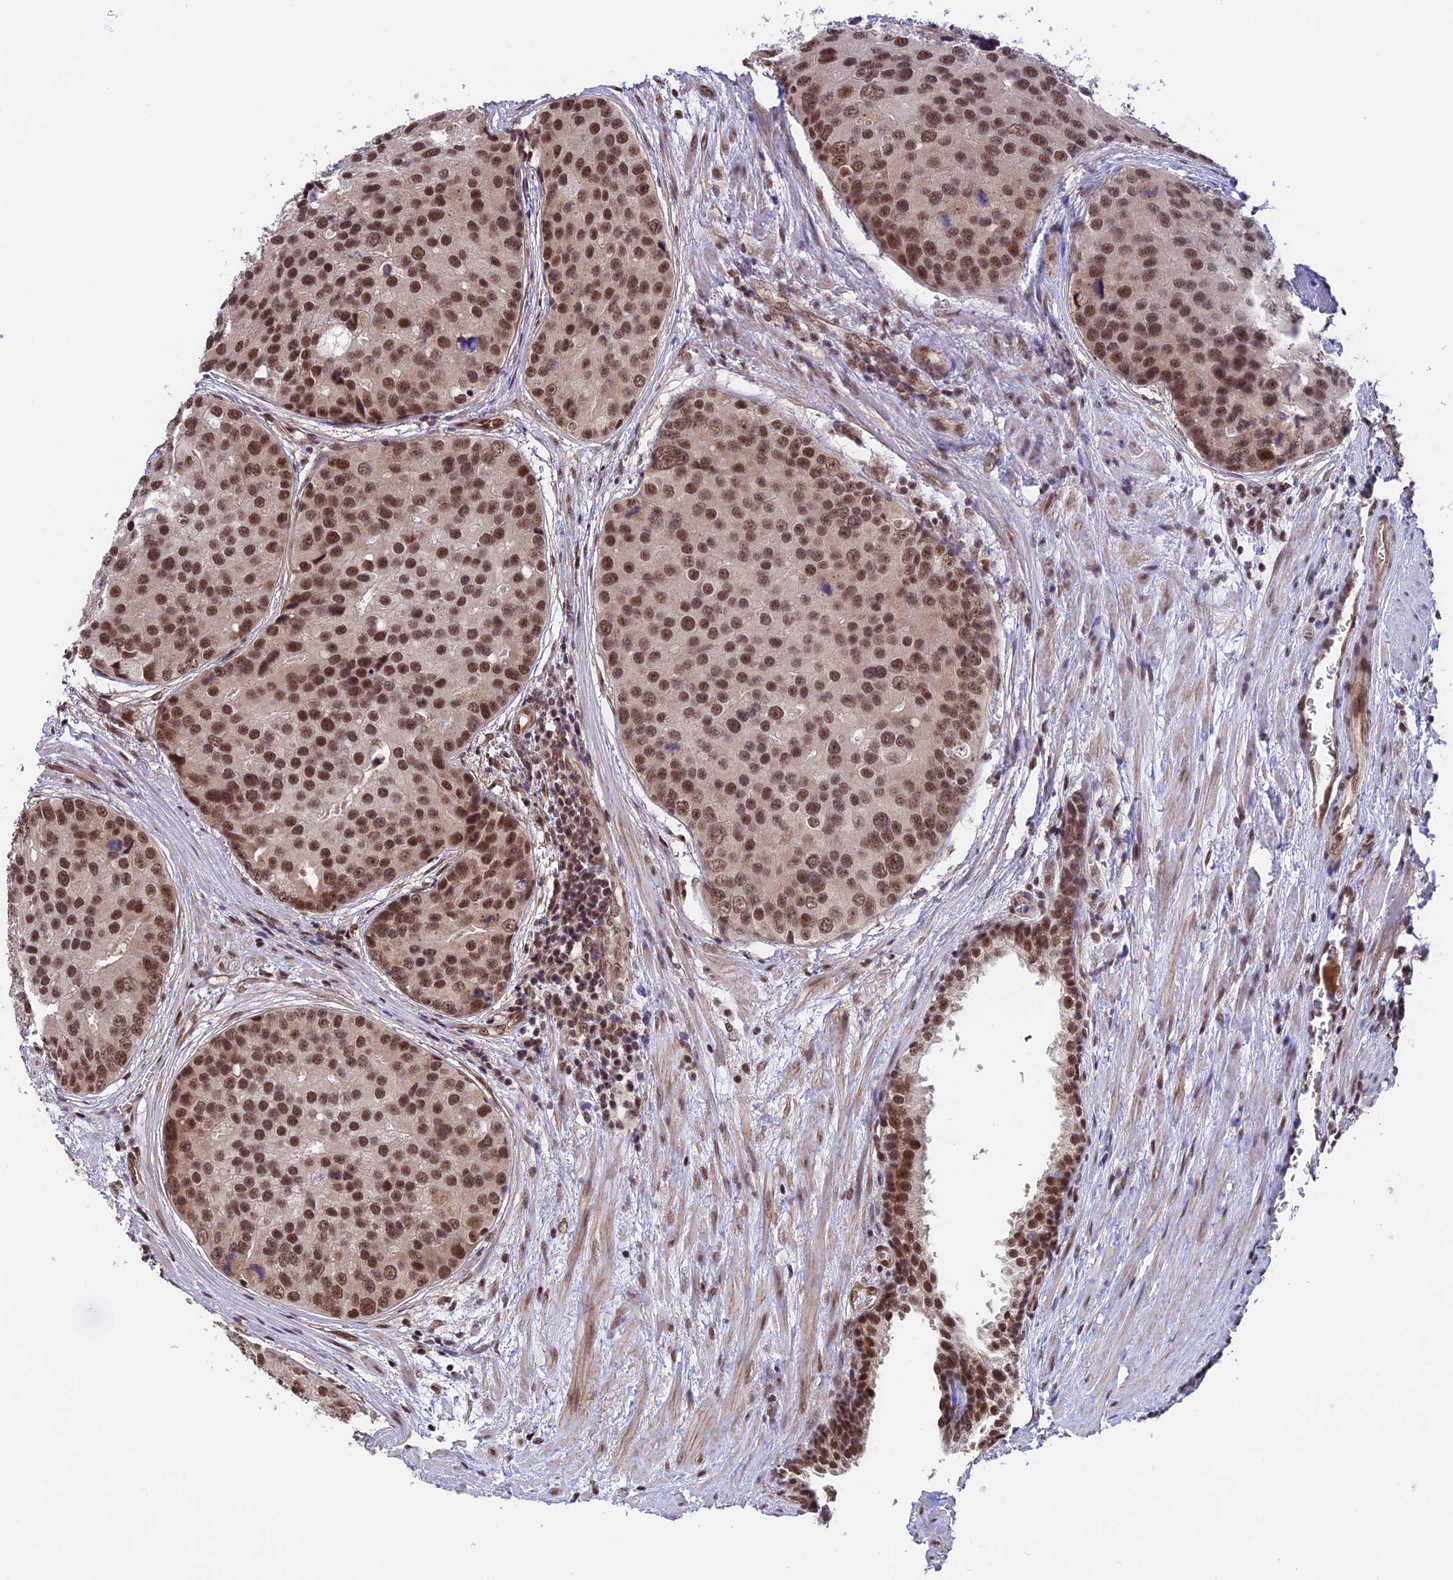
{"staining": {"intensity": "strong", "quantity": ">75%", "location": "nuclear"}, "tissue": "prostate cancer", "cell_type": "Tumor cells", "image_type": "cancer", "snomed": [{"axis": "morphology", "description": "Adenocarcinoma, High grade"}, {"axis": "topography", "description": "Prostate"}], "caption": "Immunohistochemistry (IHC) (DAB) staining of high-grade adenocarcinoma (prostate) reveals strong nuclear protein staining in about >75% of tumor cells.", "gene": "RBM42", "patient": {"sex": "male", "age": 62}}